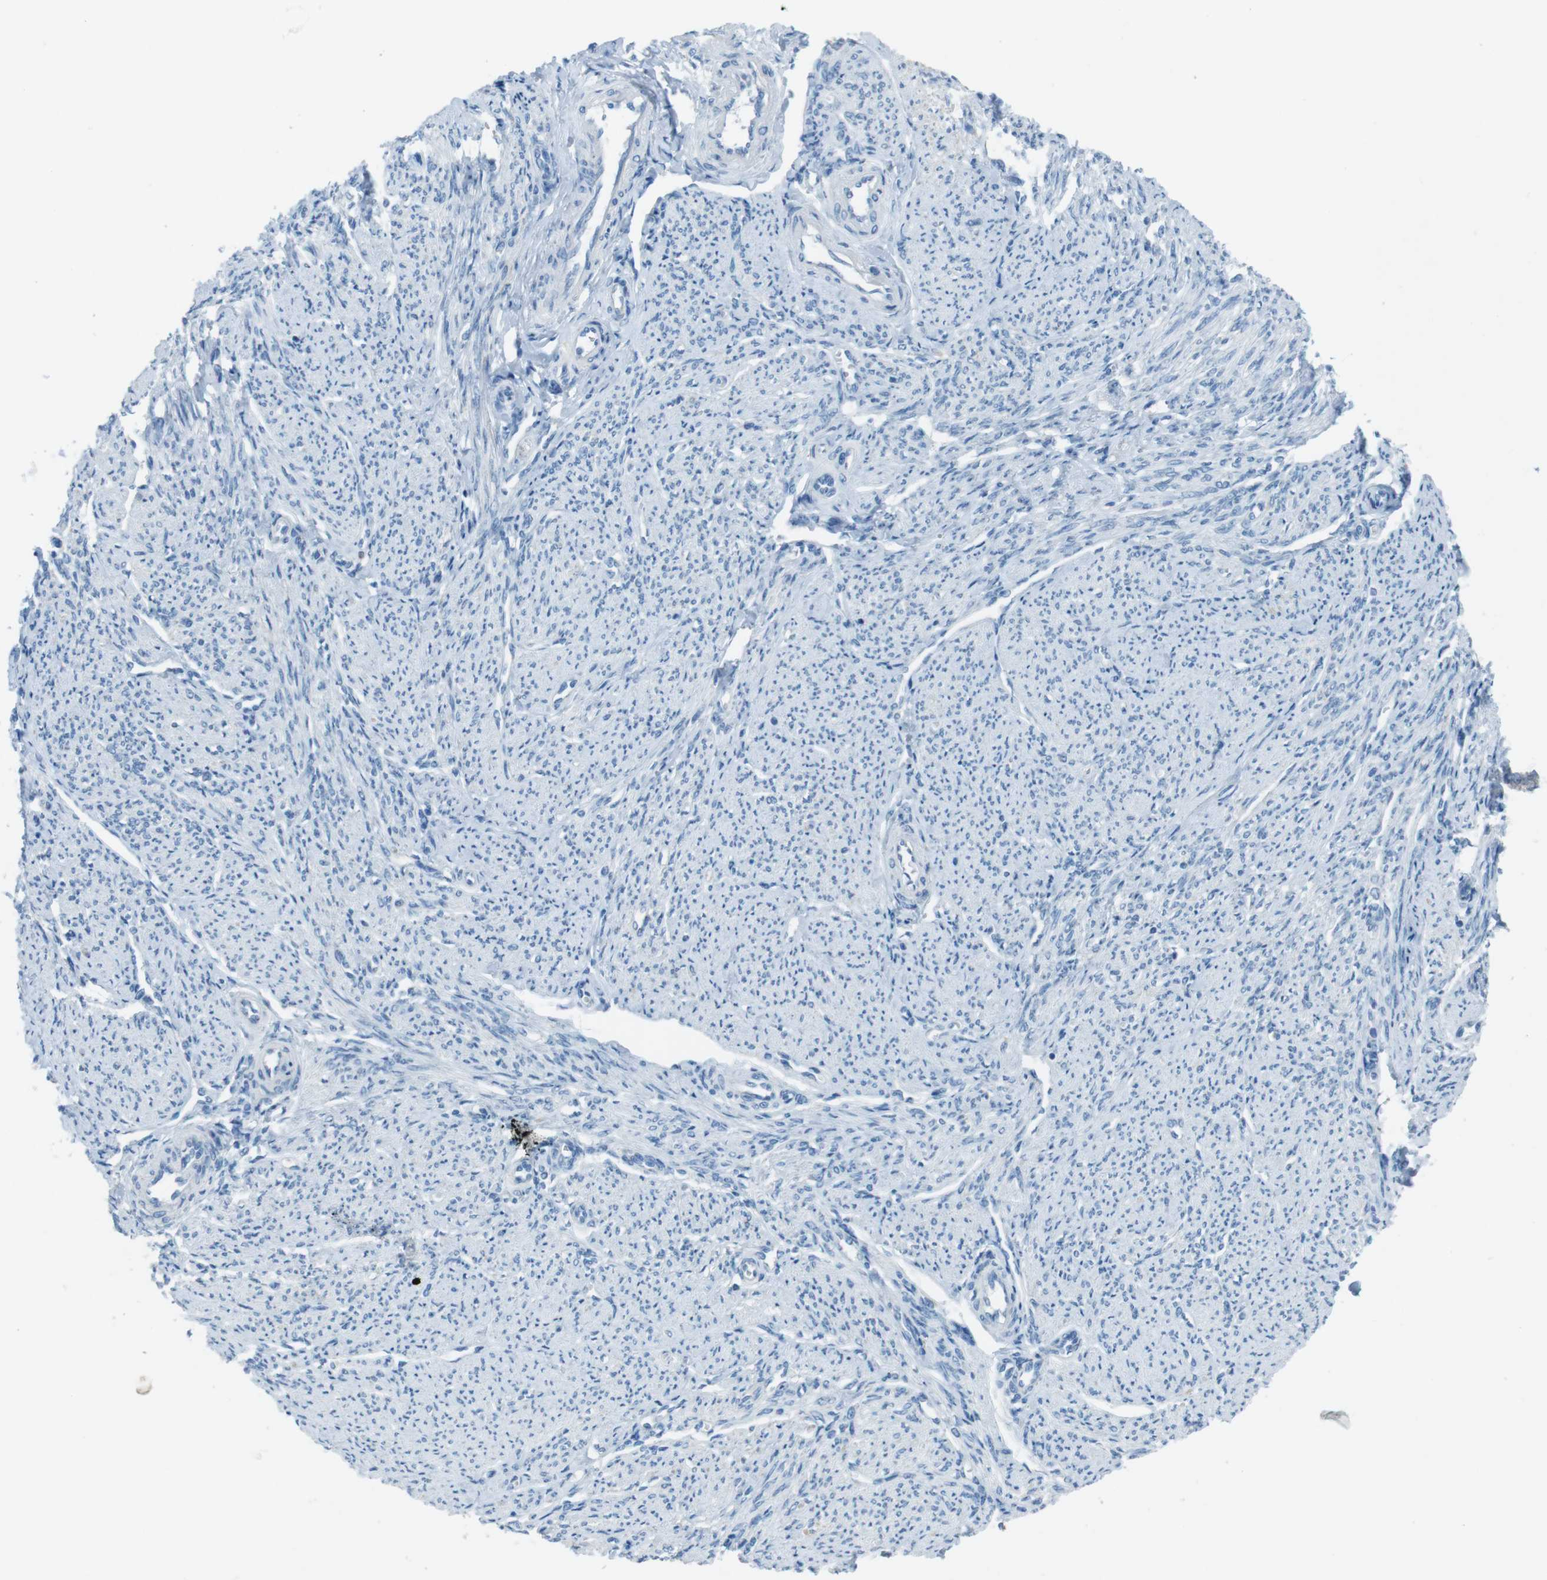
{"staining": {"intensity": "negative", "quantity": "none", "location": "none"}, "tissue": "smooth muscle", "cell_type": "Smooth muscle cells", "image_type": "normal", "snomed": [{"axis": "morphology", "description": "Normal tissue, NOS"}, {"axis": "topography", "description": "Smooth muscle"}], "caption": "Immunohistochemistry image of benign smooth muscle: human smooth muscle stained with DAB demonstrates no significant protein expression in smooth muscle cells. (Immunohistochemistry, brightfield microscopy, high magnification).", "gene": "TXNDC15", "patient": {"sex": "female", "age": 65}}